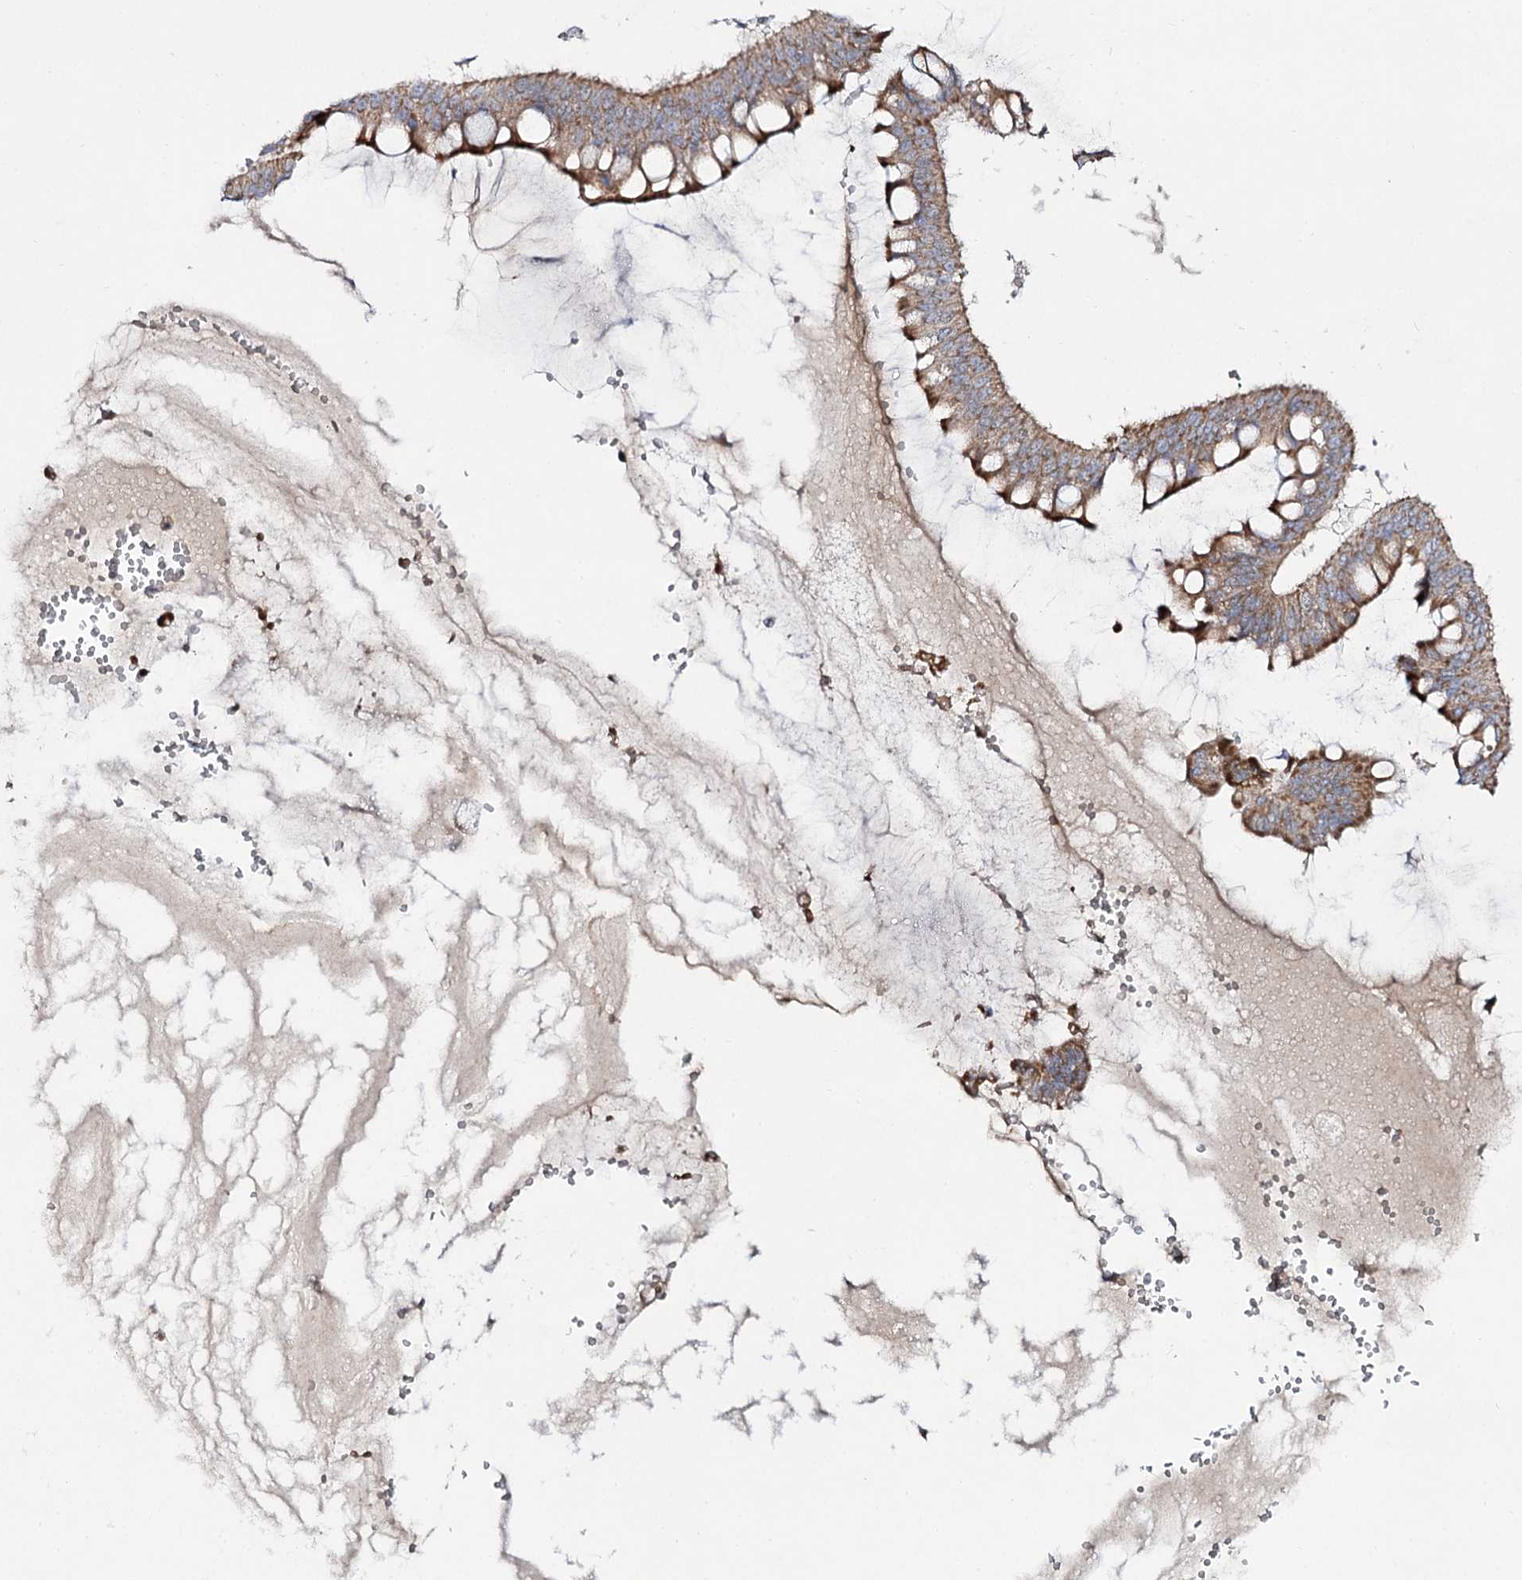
{"staining": {"intensity": "moderate", "quantity": ">75%", "location": "cytoplasmic/membranous"}, "tissue": "ovarian cancer", "cell_type": "Tumor cells", "image_type": "cancer", "snomed": [{"axis": "morphology", "description": "Cystadenocarcinoma, mucinous, NOS"}, {"axis": "topography", "description": "Ovary"}], "caption": "Immunohistochemical staining of ovarian cancer (mucinous cystadenocarcinoma) exhibits medium levels of moderate cytoplasmic/membranous protein positivity in approximately >75% of tumor cells.", "gene": "C11orf80", "patient": {"sex": "female", "age": 73}}